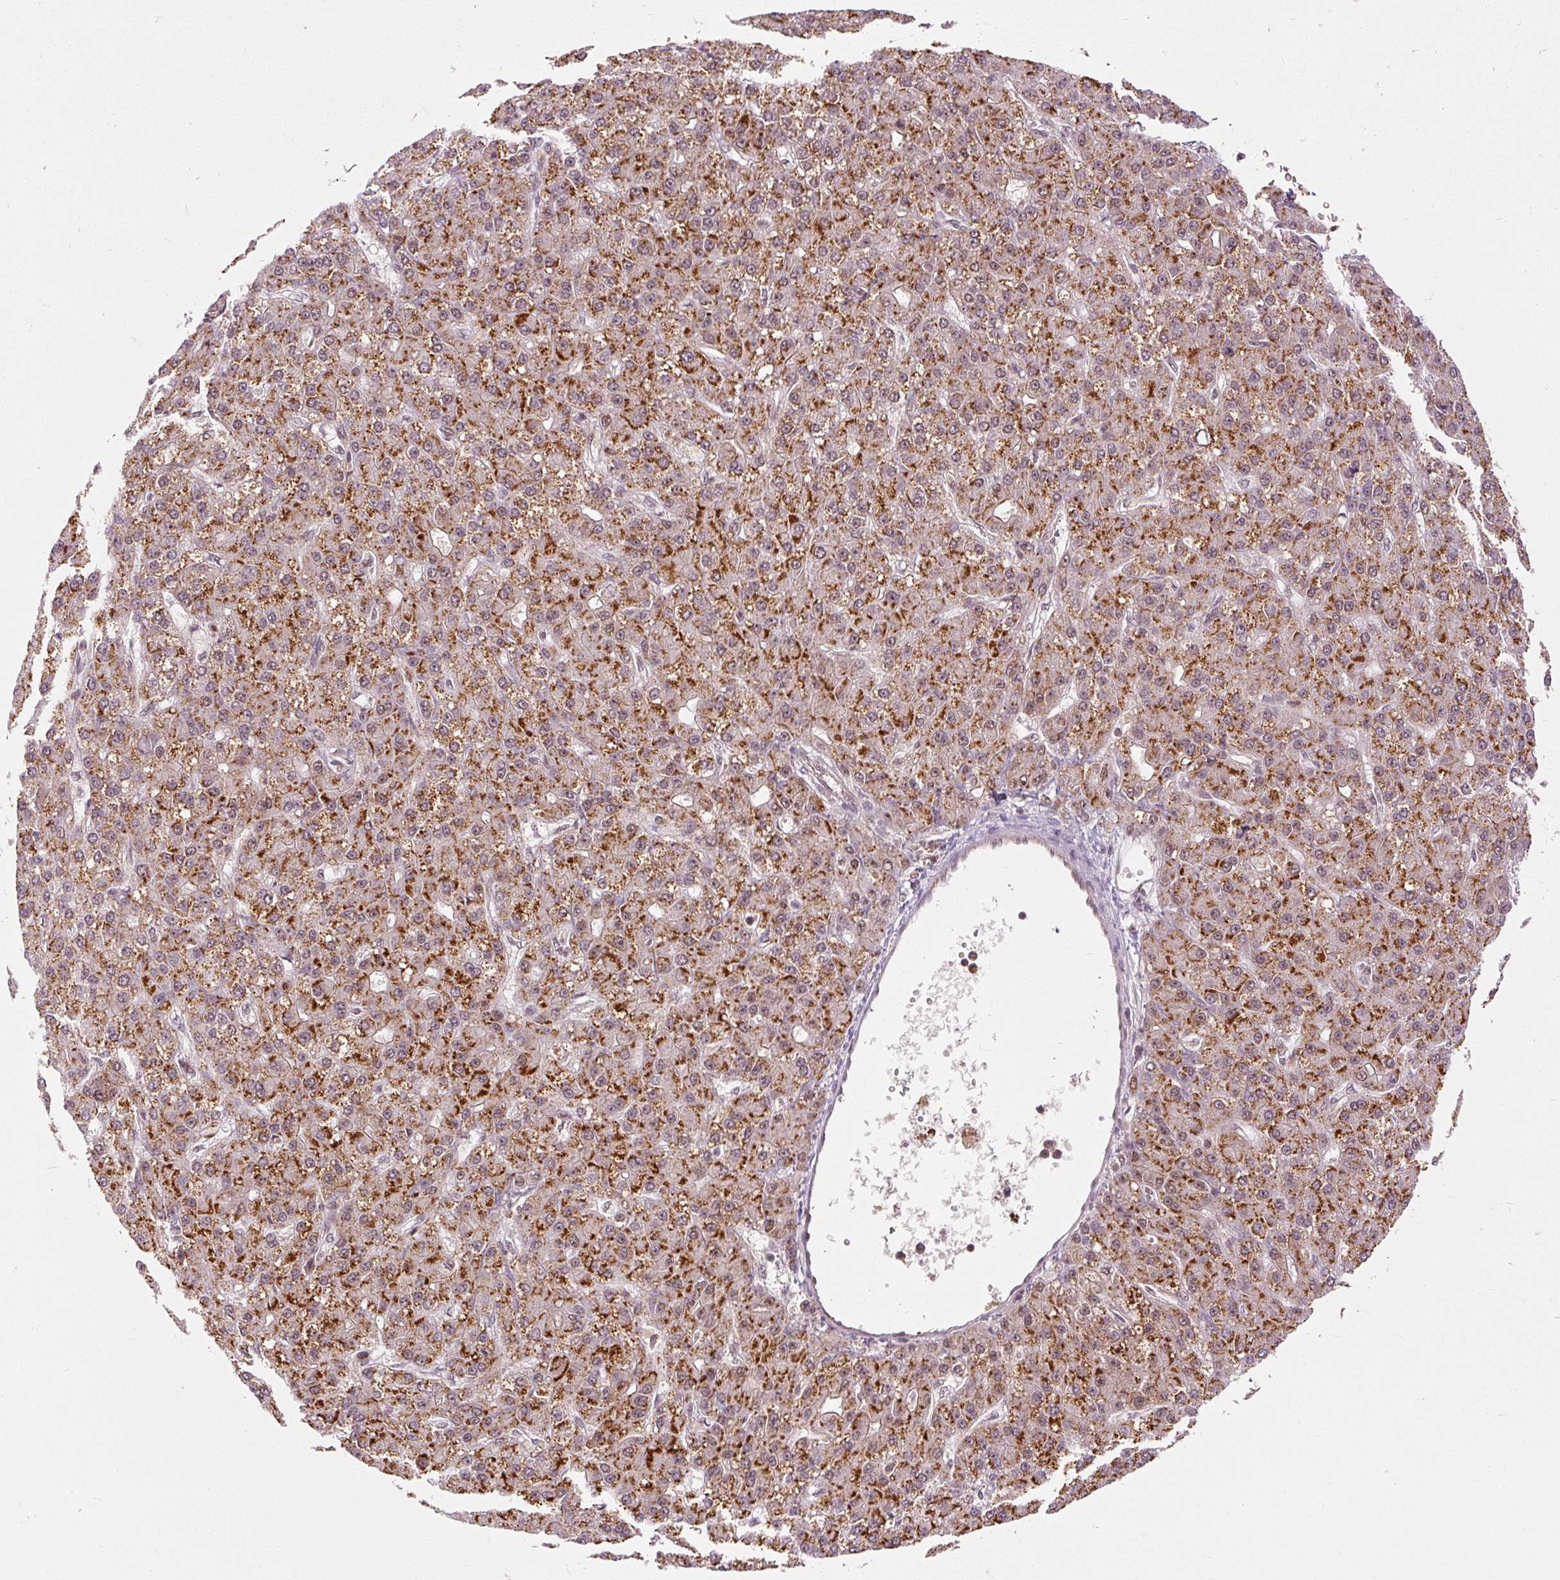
{"staining": {"intensity": "strong", "quantity": ">75%", "location": "cytoplasmic/membranous"}, "tissue": "liver cancer", "cell_type": "Tumor cells", "image_type": "cancer", "snomed": [{"axis": "morphology", "description": "Carcinoma, Hepatocellular, NOS"}, {"axis": "topography", "description": "Liver"}], "caption": "IHC (DAB (3,3'-diaminobenzidine)) staining of liver cancer (hepatocellular carcinoma) demonstrates strong cytoplasmic/membranous protein positivity in approximately >75% of tumor cells.", "gene": "CSTF1", "patient": {"sex": "male", "age": 67}}